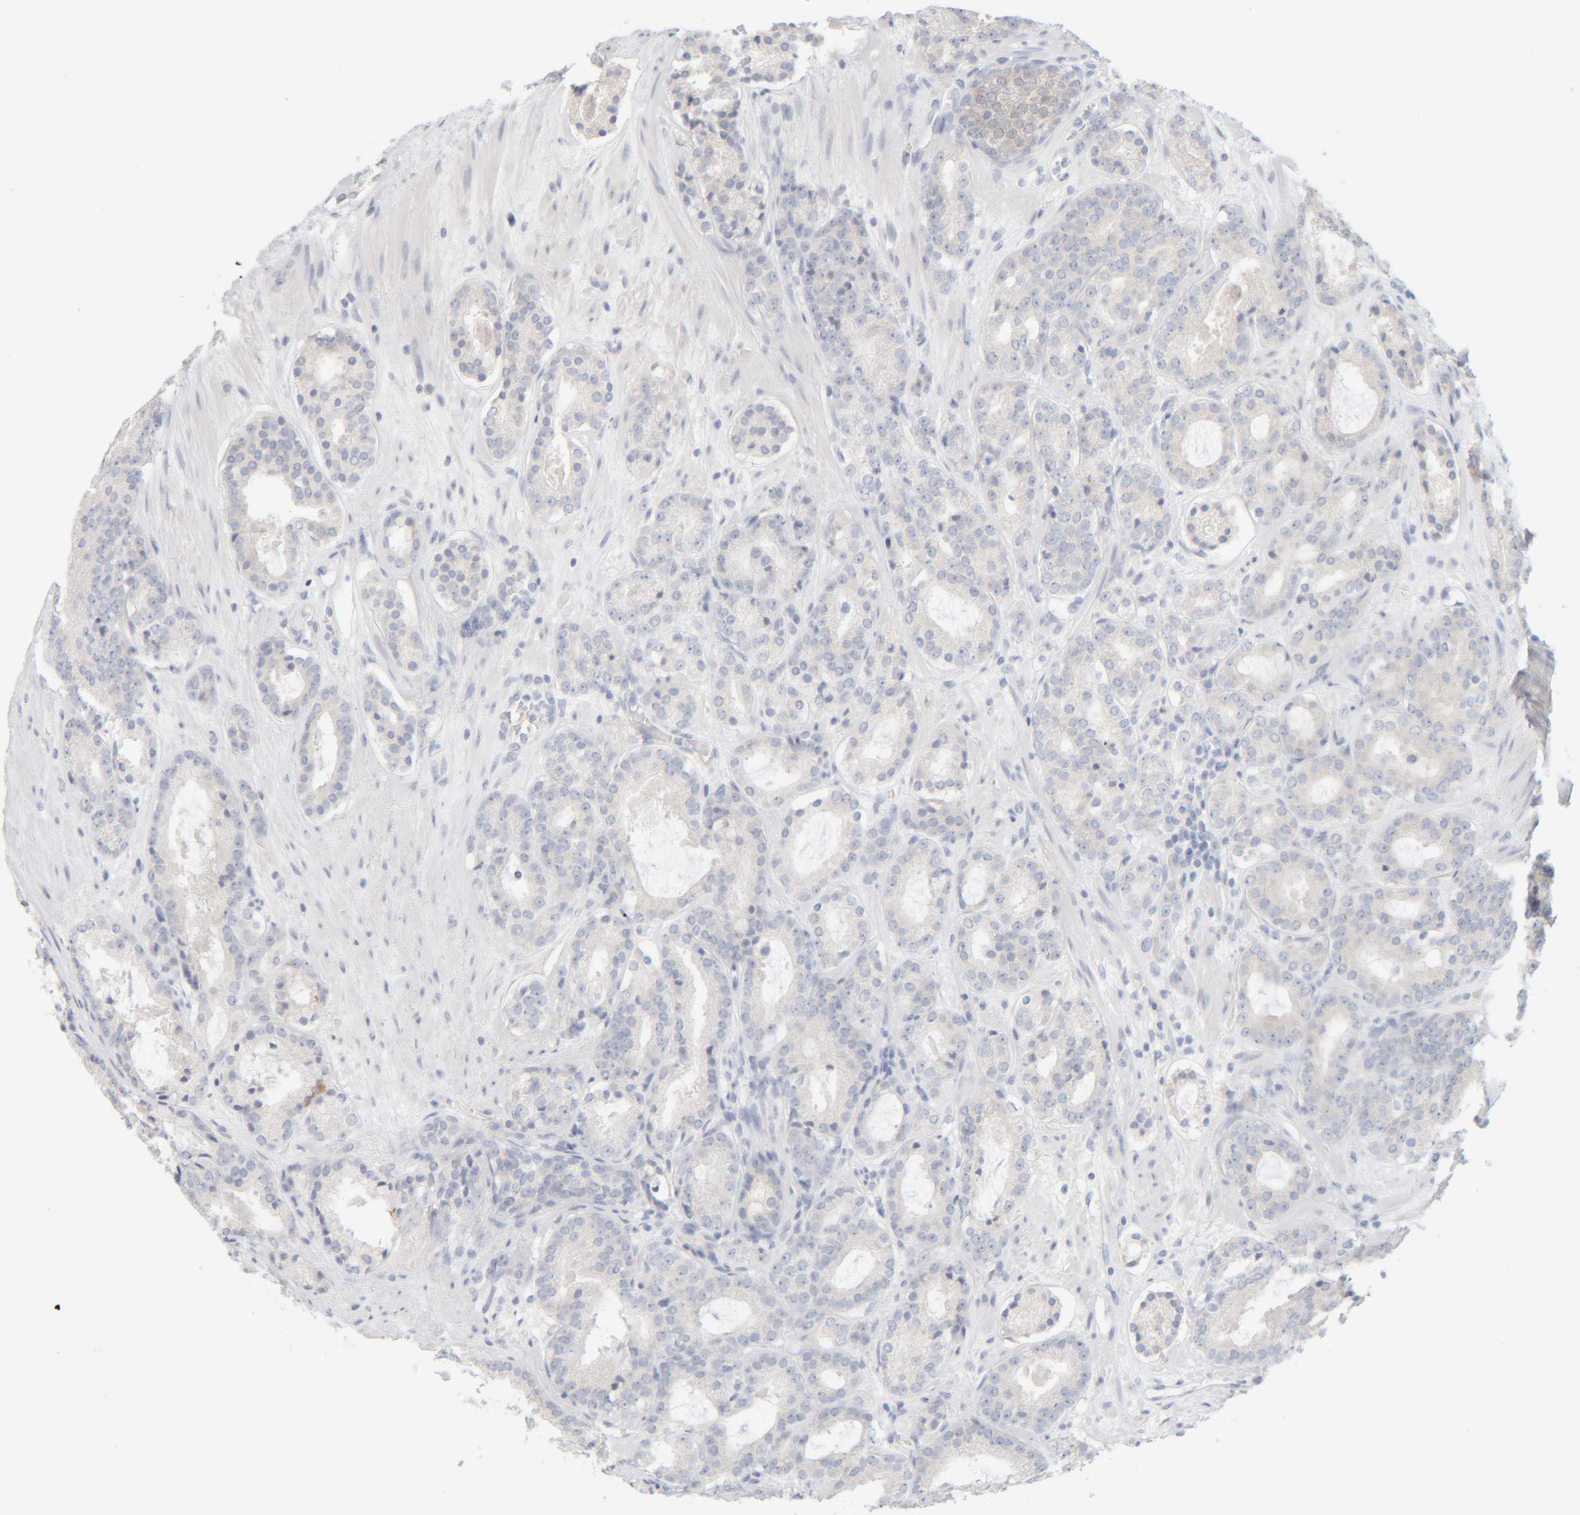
{"staining": {"intensity": "negative", "quantity": "none", "location": "none"}, "tissue": "prostate cancer", "cell_type": "Tumor cells", "image_type": "cancer", "snomed": [{"axis": "morphology", "description": "Adenocarcinoma, Low grade"}, {"axis": "topography", "description": "Prostate"}], "caption": "Immunohistochemical staining of prostate low-grade adenocarcinoma reveals no significant staining in tumor cells.", "gene": "RIDA", "patient": {"sex": "male", "age": 69}}